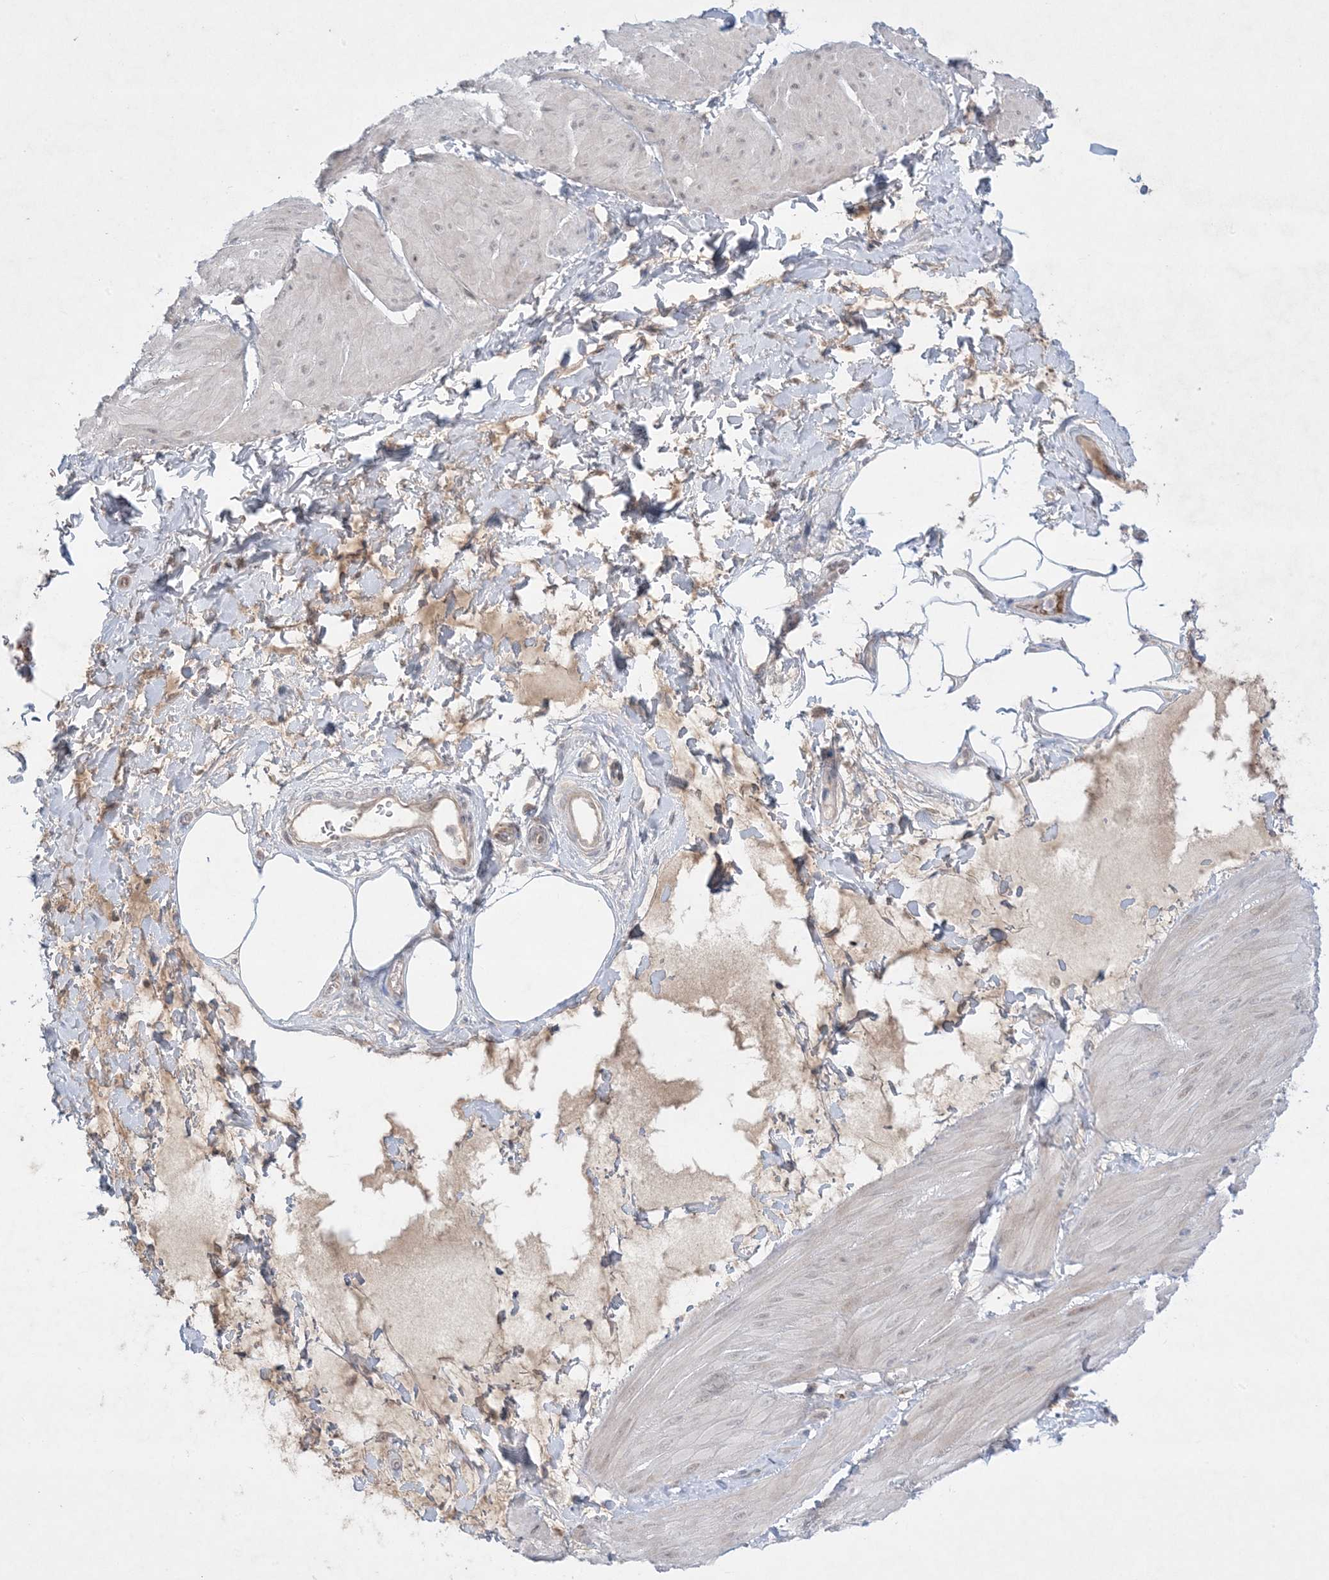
{"staining": {"intensity": "negative", "quantity": "none", "location": "none"}, "tissue": "smooth muscle", "cell_type": "Smooth muscle cells", "image_type": "normal", "snomed": [{"axis": "morphology", "description": "Urothelial carcinoma, High grade"}, {"axis": "topography", "description": "Urinary bladder"}], "caption": "Smooth muscle stained for a protein using IHC shows no expression smooth muscle cells.", "gene": "MMGT1", "patient": {"sex": "male", "age": 46}}